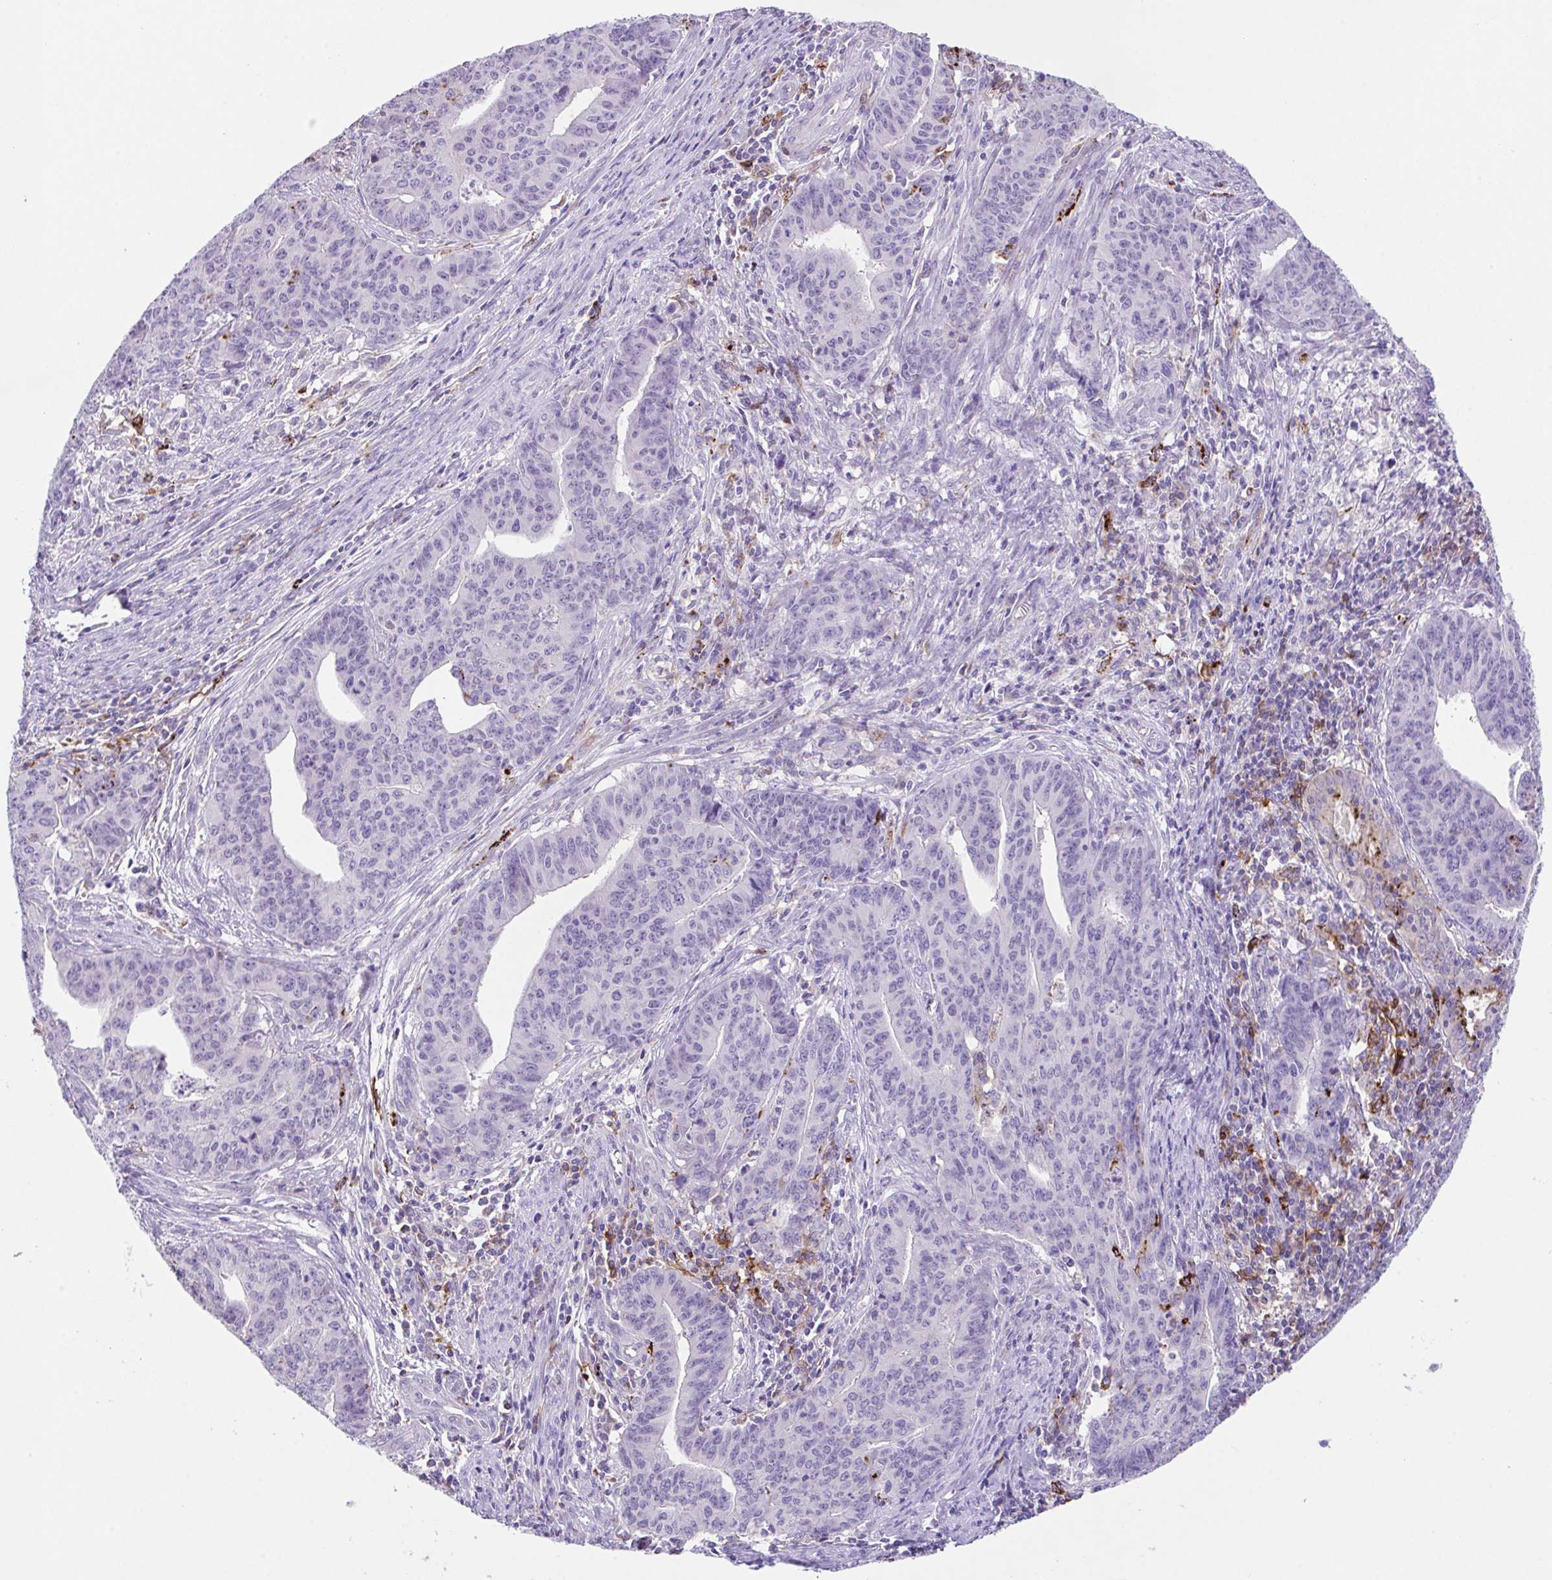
{"staining": {"intensity": "negative", "quantity": "none", "location": "none"}, "tissue": "endometrial cancer", "cell_type": "Tumor cells", "image_type": "cancer", "snomed": [{"axis": "morphology", "description": "Adenocarcinoma, NOS"}, {"axis": "topography", "description": "Endometrium"}], "caption": "Immunohistochemistry (IHC) micrograph of human endometrial adenocarcinoma stained for a protein (brown), which demonstrates no expression in tumor cells.", "gene": "HACD4", "patient": {"sex": "female", "age": 59}}